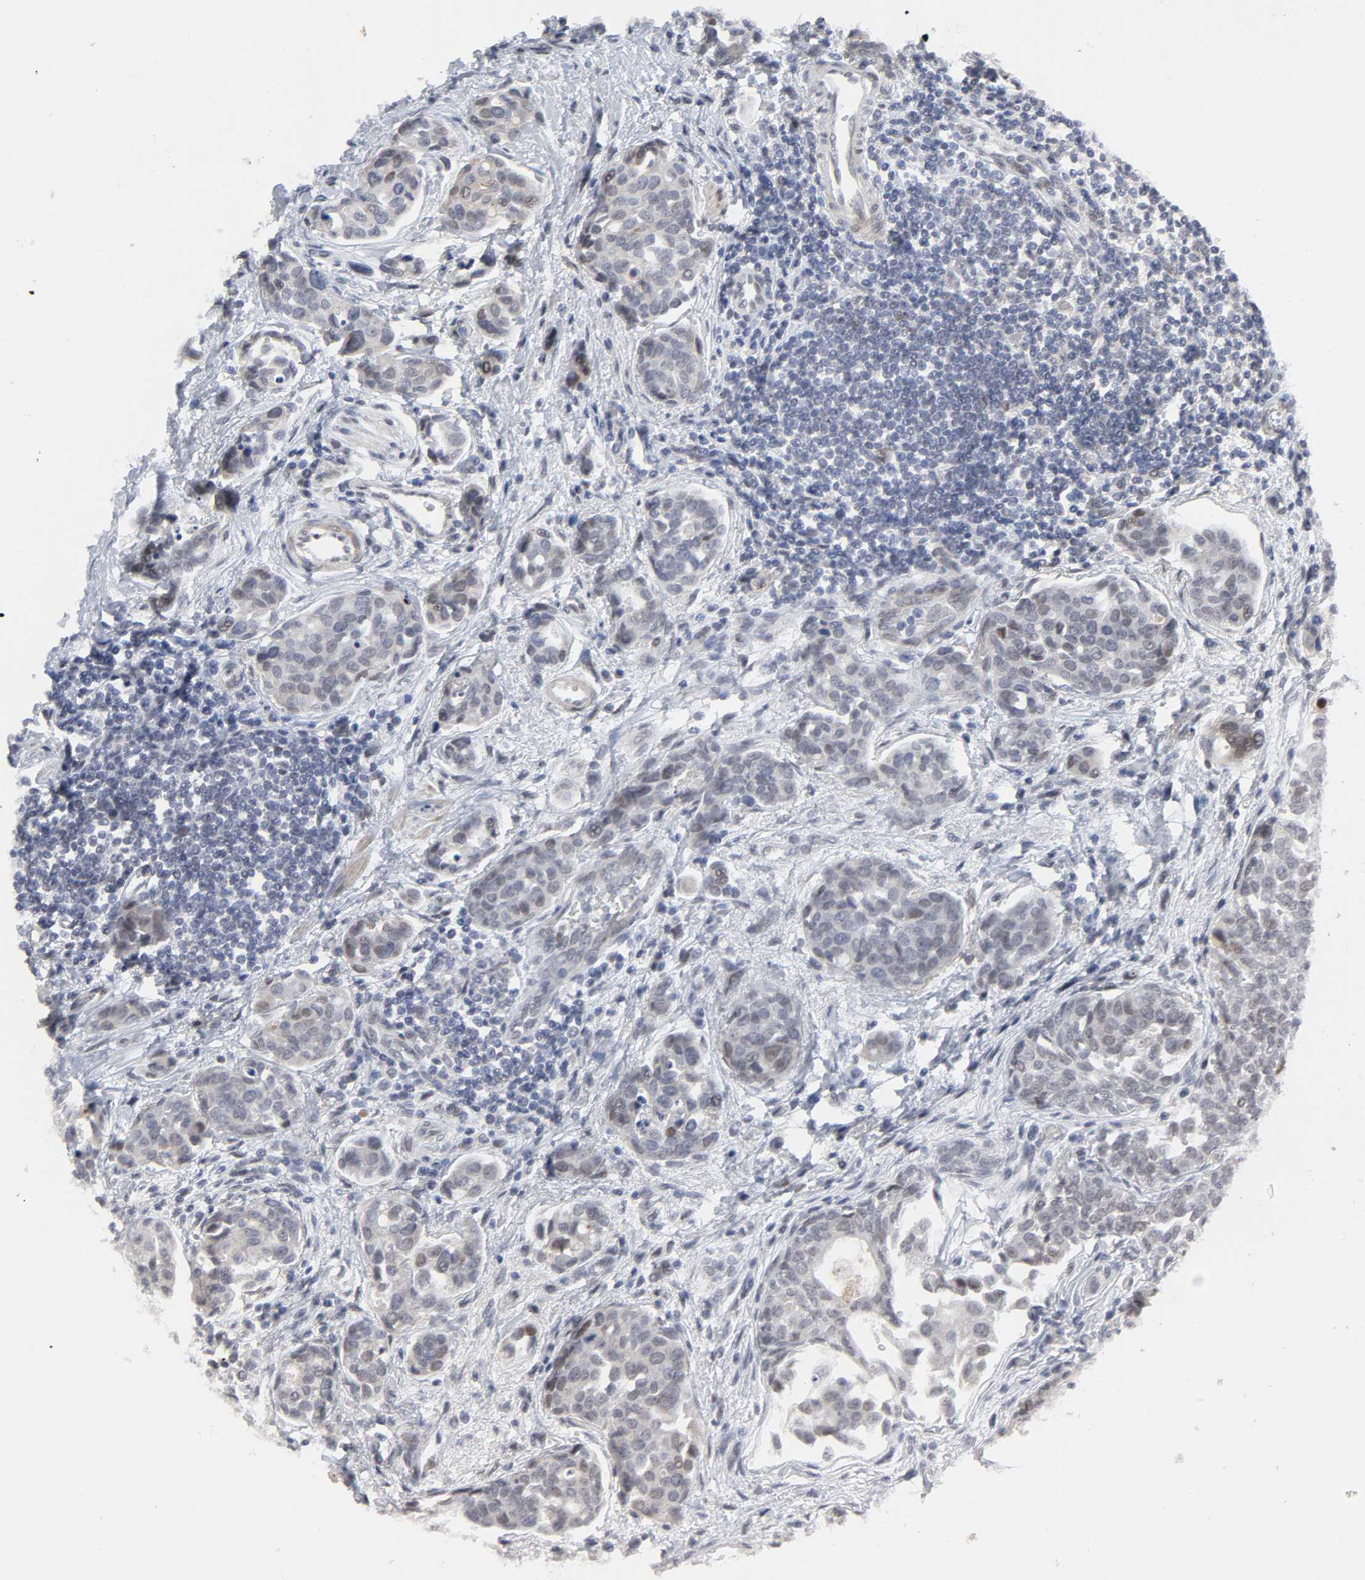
{"staining": {"intensity": "weak", "quantity": "<25%", "location": "nuclear"}, "tissue": "urothelial cancer", "cell_type": "Tumor cells", "image_type": "cancer", "snomed": [{"axis": "morphology", "description": "Urothelial carcinoma, High grade"}, {"axis": "topography", "description": "Urinary bladder"}], "caption": "Immunohistochemical staining of human high-grade urothelial carcinoma displays no significant expression in tumor cells.", "gene": "ZKSCAN8", "patient": {"sex": "male", "age": 78}}